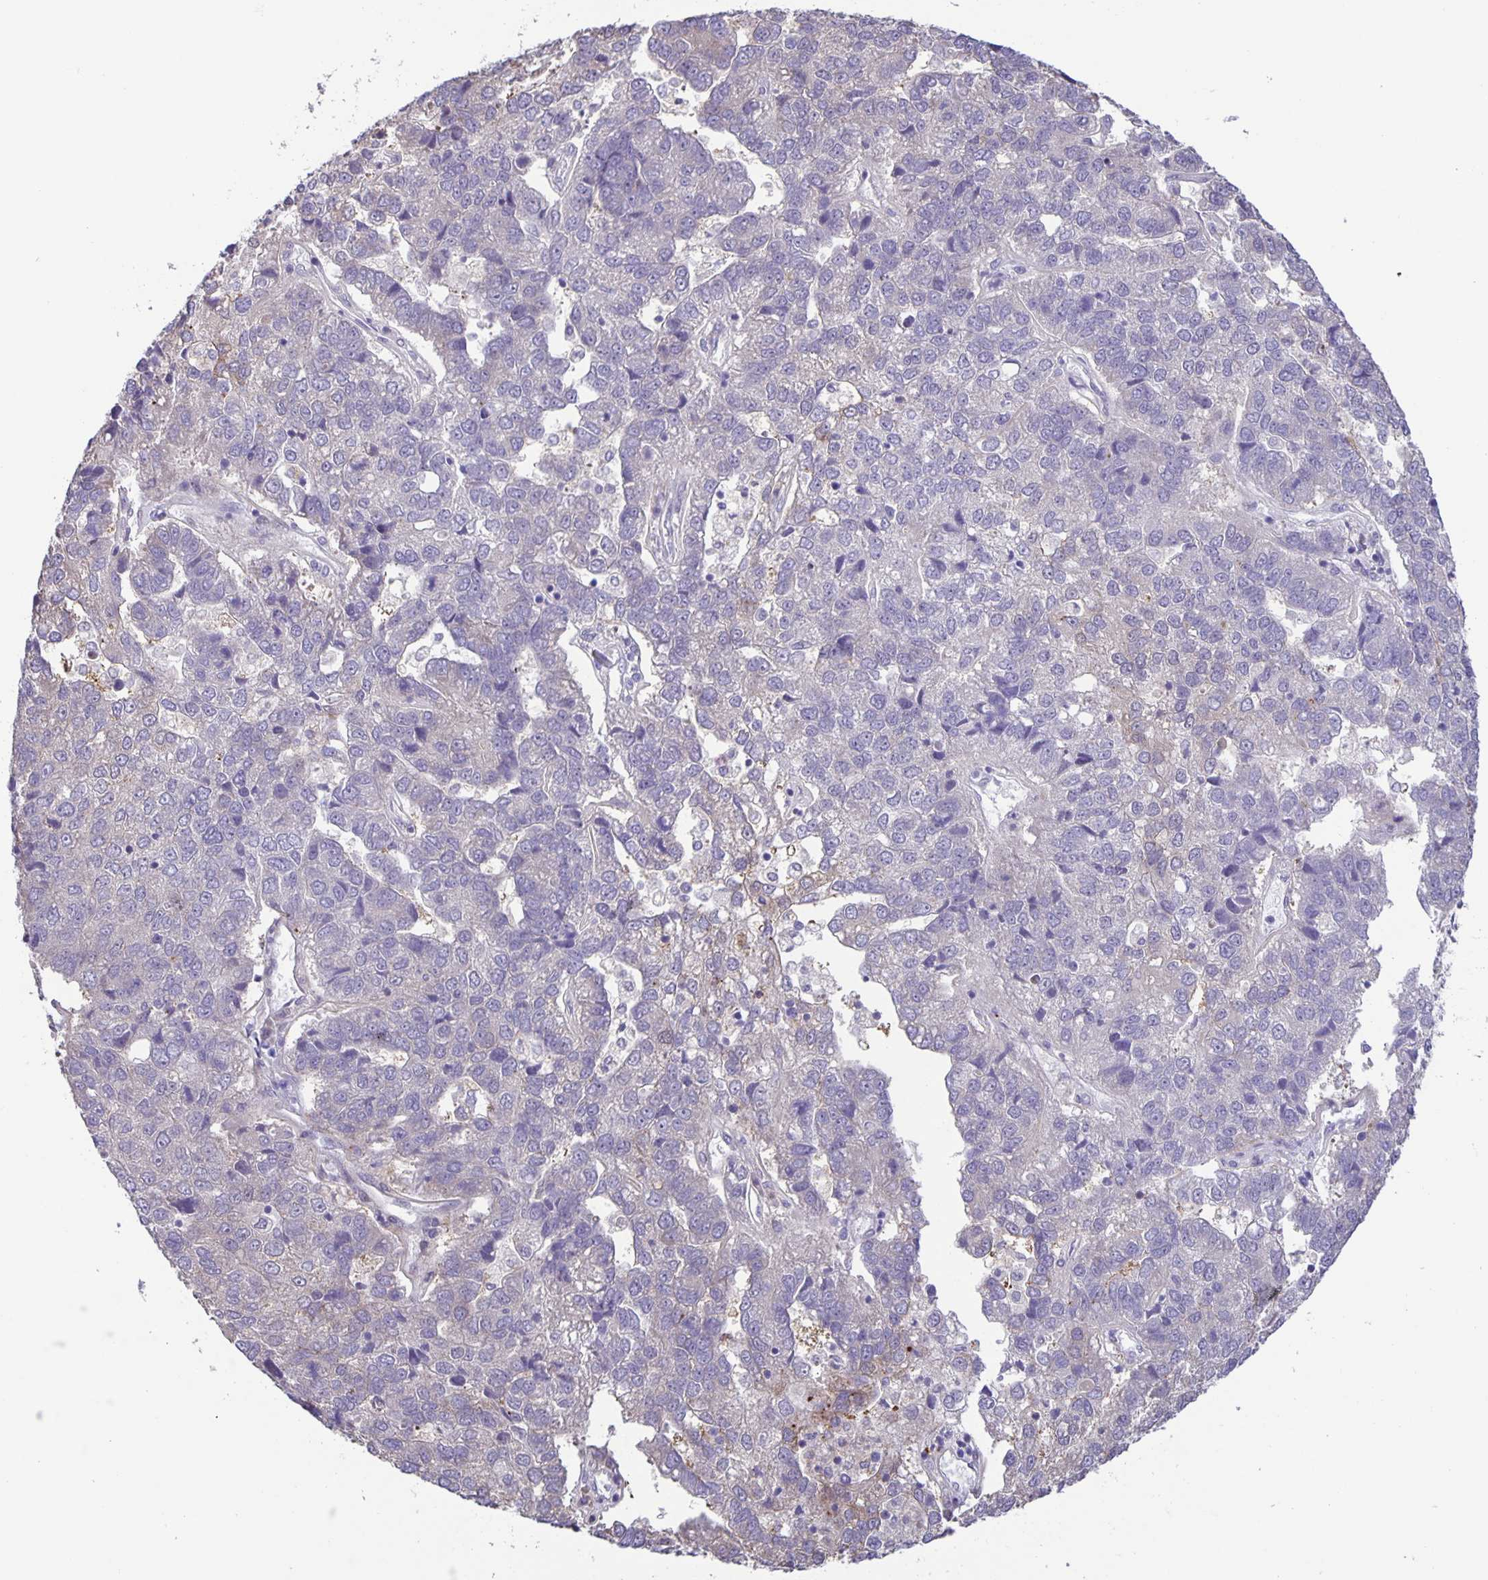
{"staining": {"intensity": "negative", "quantity": "none", "location": "none"}, "tissue": "pancreatic cancer", "cell_type": "Tumor cells", "image_type": "cancer", "snomed": [{"axis": "morphology", "description": "Adenocarcinoma, NOS"}, {"axis": "topography", "description": "Pancreas"}], "caption": "The micrograph displays no staining of tumor cells in pancreatic cancer (adenocarcinoma).", "gene": "MAPK12", "patient": {"sex": "female", "age": 61}}